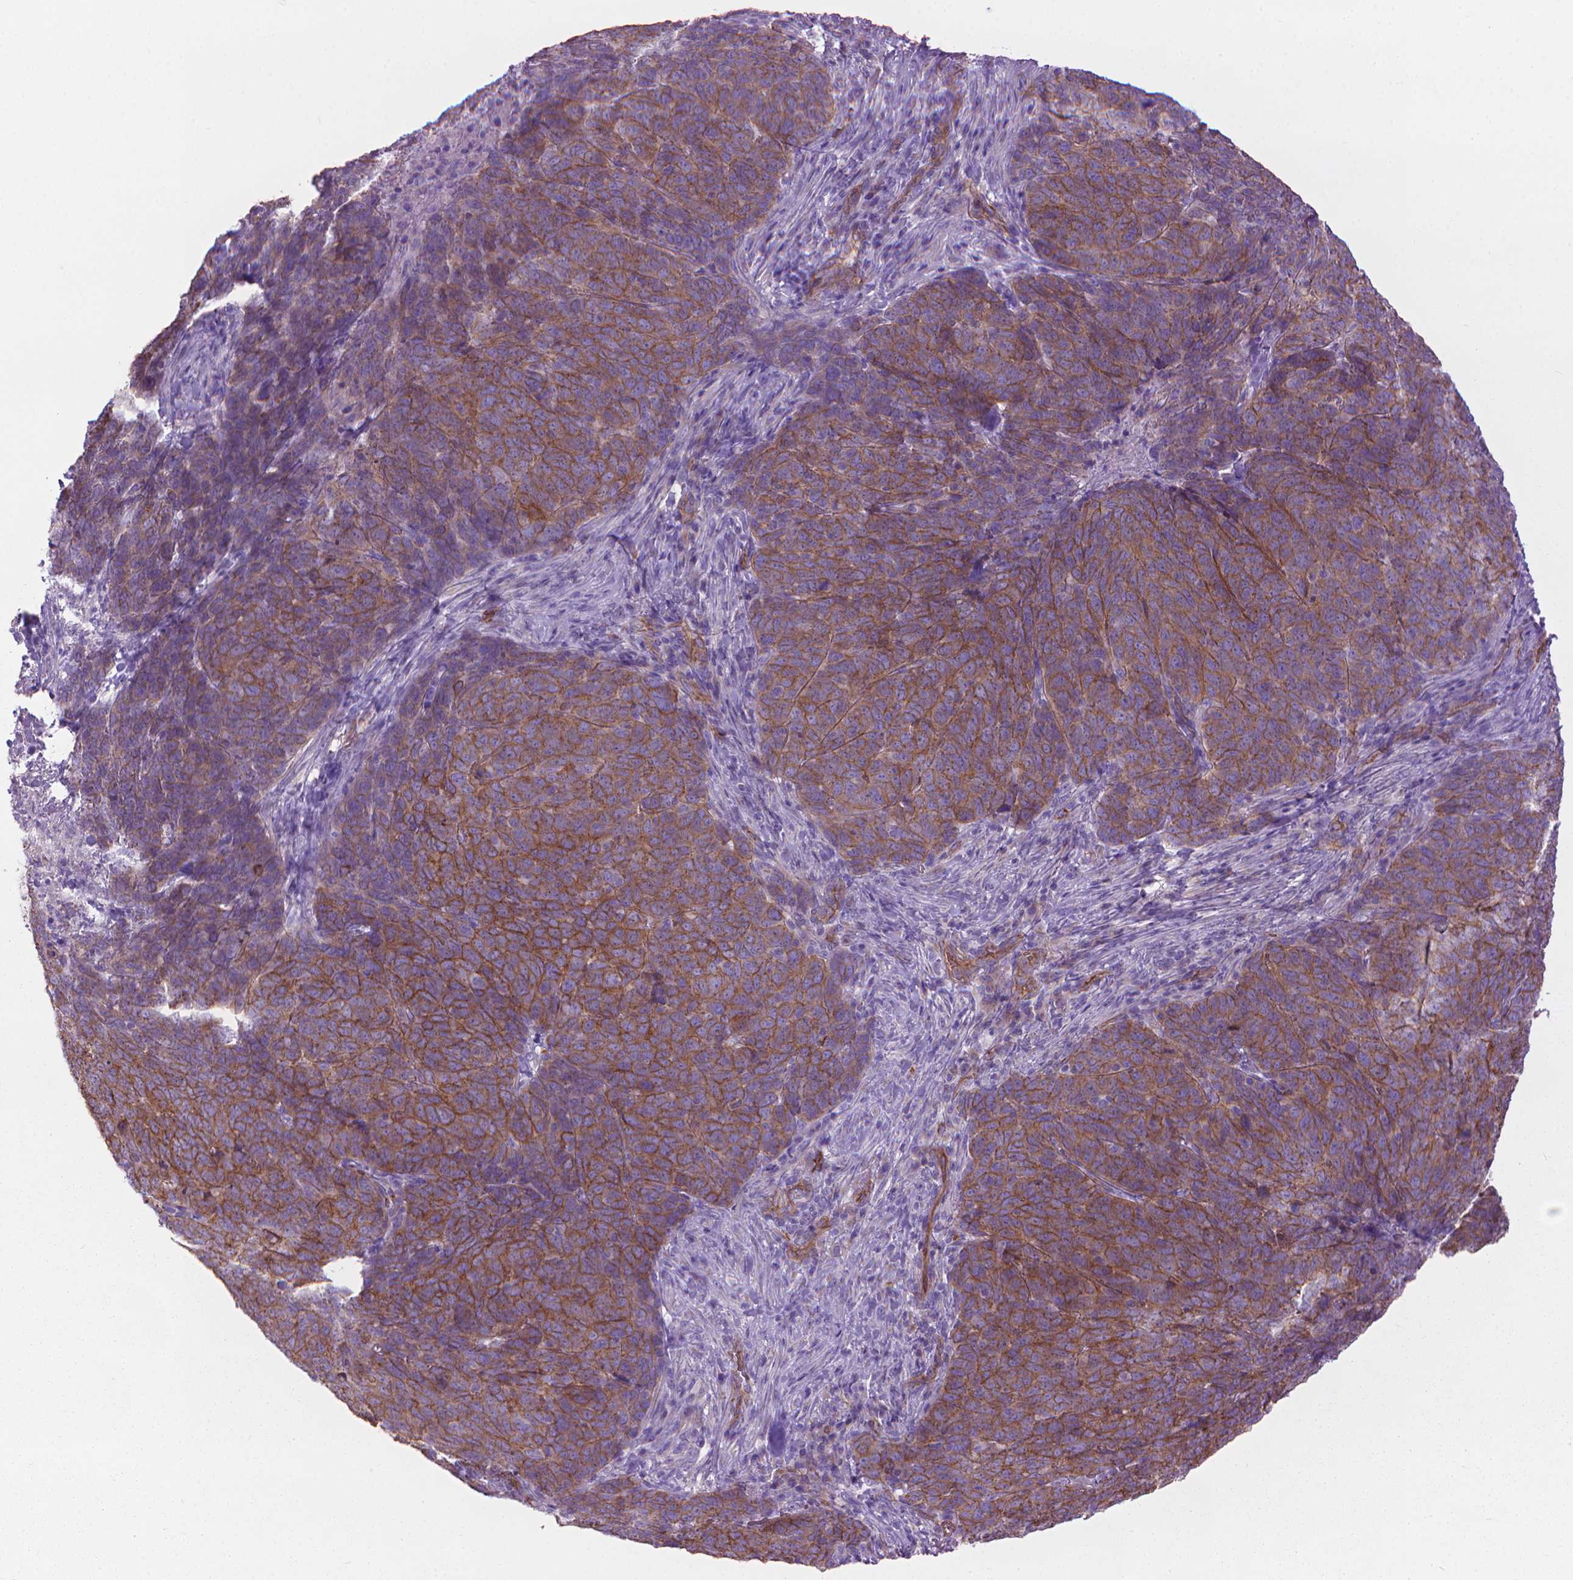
{"staining": {"intensity": "moderate", "quantity": ">75%", "location": "cytoplasmic/membranous"}, "tissue": "skin cancer", "cell_type": "Tumor cells", "image_type": "cancer", "snomed": [{"axis": "morphology", "description": "Squamous cell carcinoma, NOS"}, {"axis": "topography", "description": "Skin"}, {"axis": "topography", "description": "Anal"}], "caption": "DAB (3,3'-diaminobenzidine) immunohistochemical staining of human skin squamous cell carcinoma reveals moderate cytoplasmic/membranous protein expression in about >75% of tumor cells.", "gene": "TENT5A", "patient": {"sex": "female", "age": 51}}